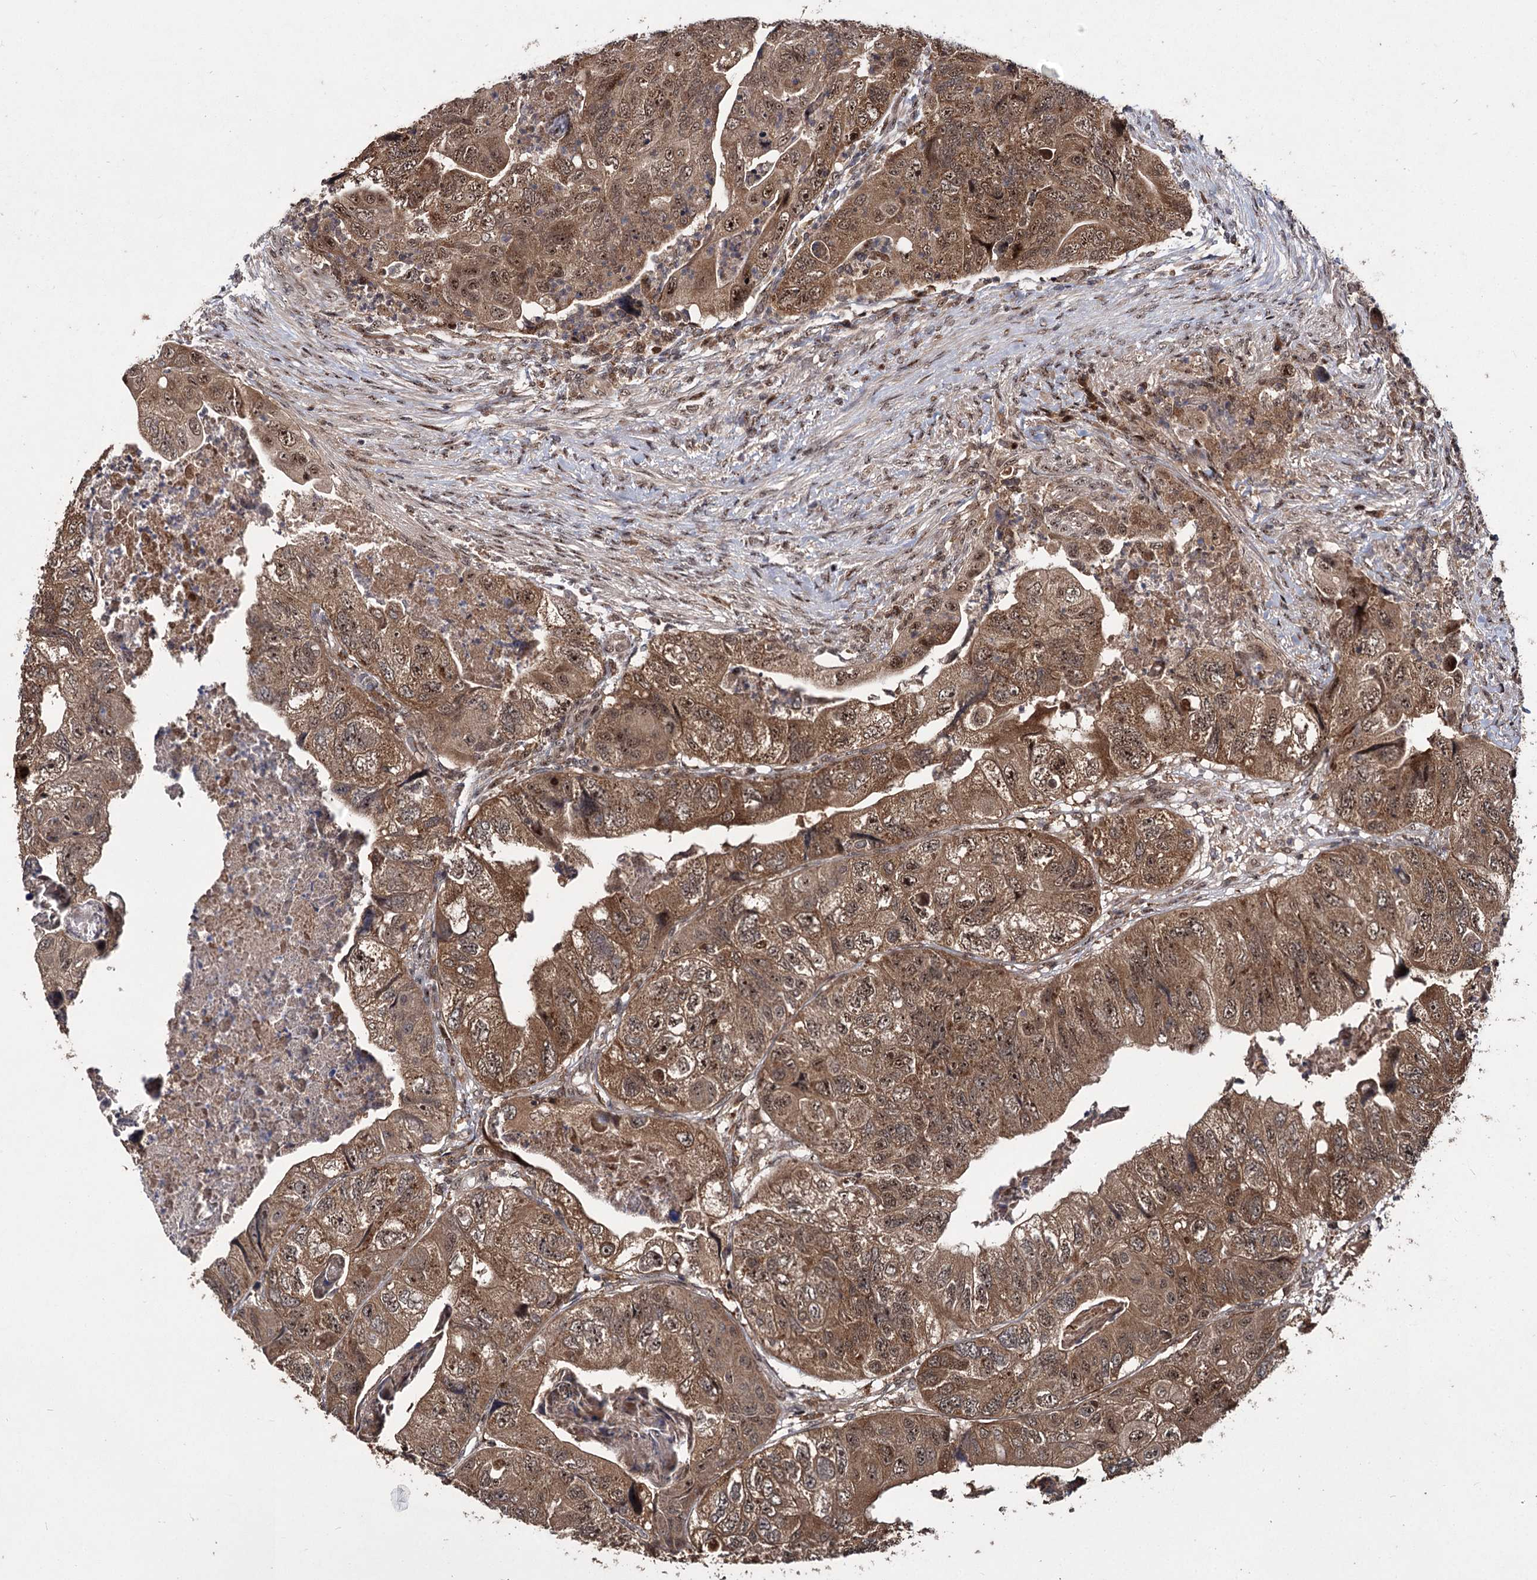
{"staining": {"intensity": "moderate", "quantity": ">75%", "location": "cytoplasmic/membranous,nuclear"}, "tissue": "colorectal cancer", "cell_type": "Tumor cells", "image_type": "cancer", "snomed": [{"axis": "morphology", "description": "Adenocarcinoma, NOS"}, {"axis": "topography", "description": "Rectum"}], "caption": "About >75% of tumor cells in human colorectal adenocarcinoma show moderate cytoplasmic/membranous and nuclear protein staining as visualized by brown immunohistochemical staining.", "gene": "MKNK2", "patient": {"sex": "male", "age": 63}}